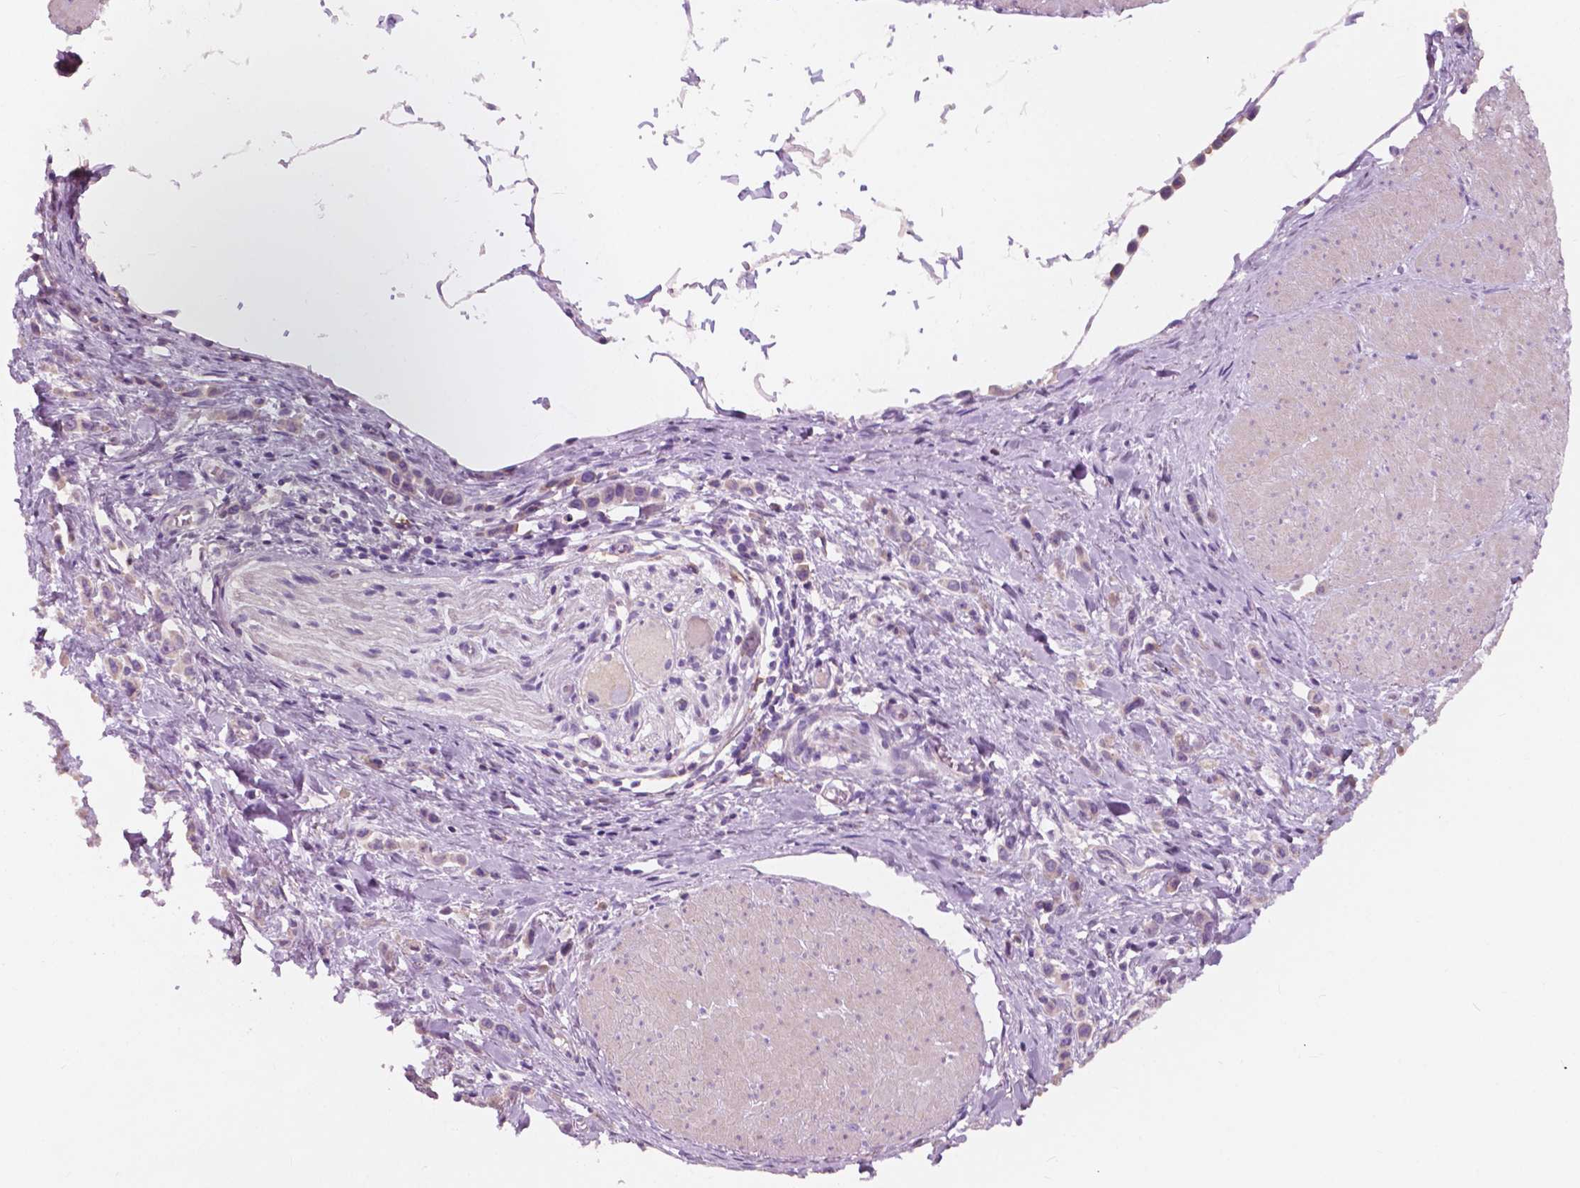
{"staining": {"intensity": "negative", "quantity": "none", "location": "none"}, "tissue": "stomach cancer", "cell_type": "Tumor cells", "image_type": "cancer", "snomed": [{"axis": "morphology", "description": "Adenocarcinoma, NOS"}, {"axis": "topography", "description": "Stomach"}], "caption": "The immunohistochemistry (IHC) micrograph has no significant expression in tumor cells of stomach cancer (adenocarcinoma) tissue.", "gene": "SEMA4A", "patient": {"sex": "male", "age": 47}}